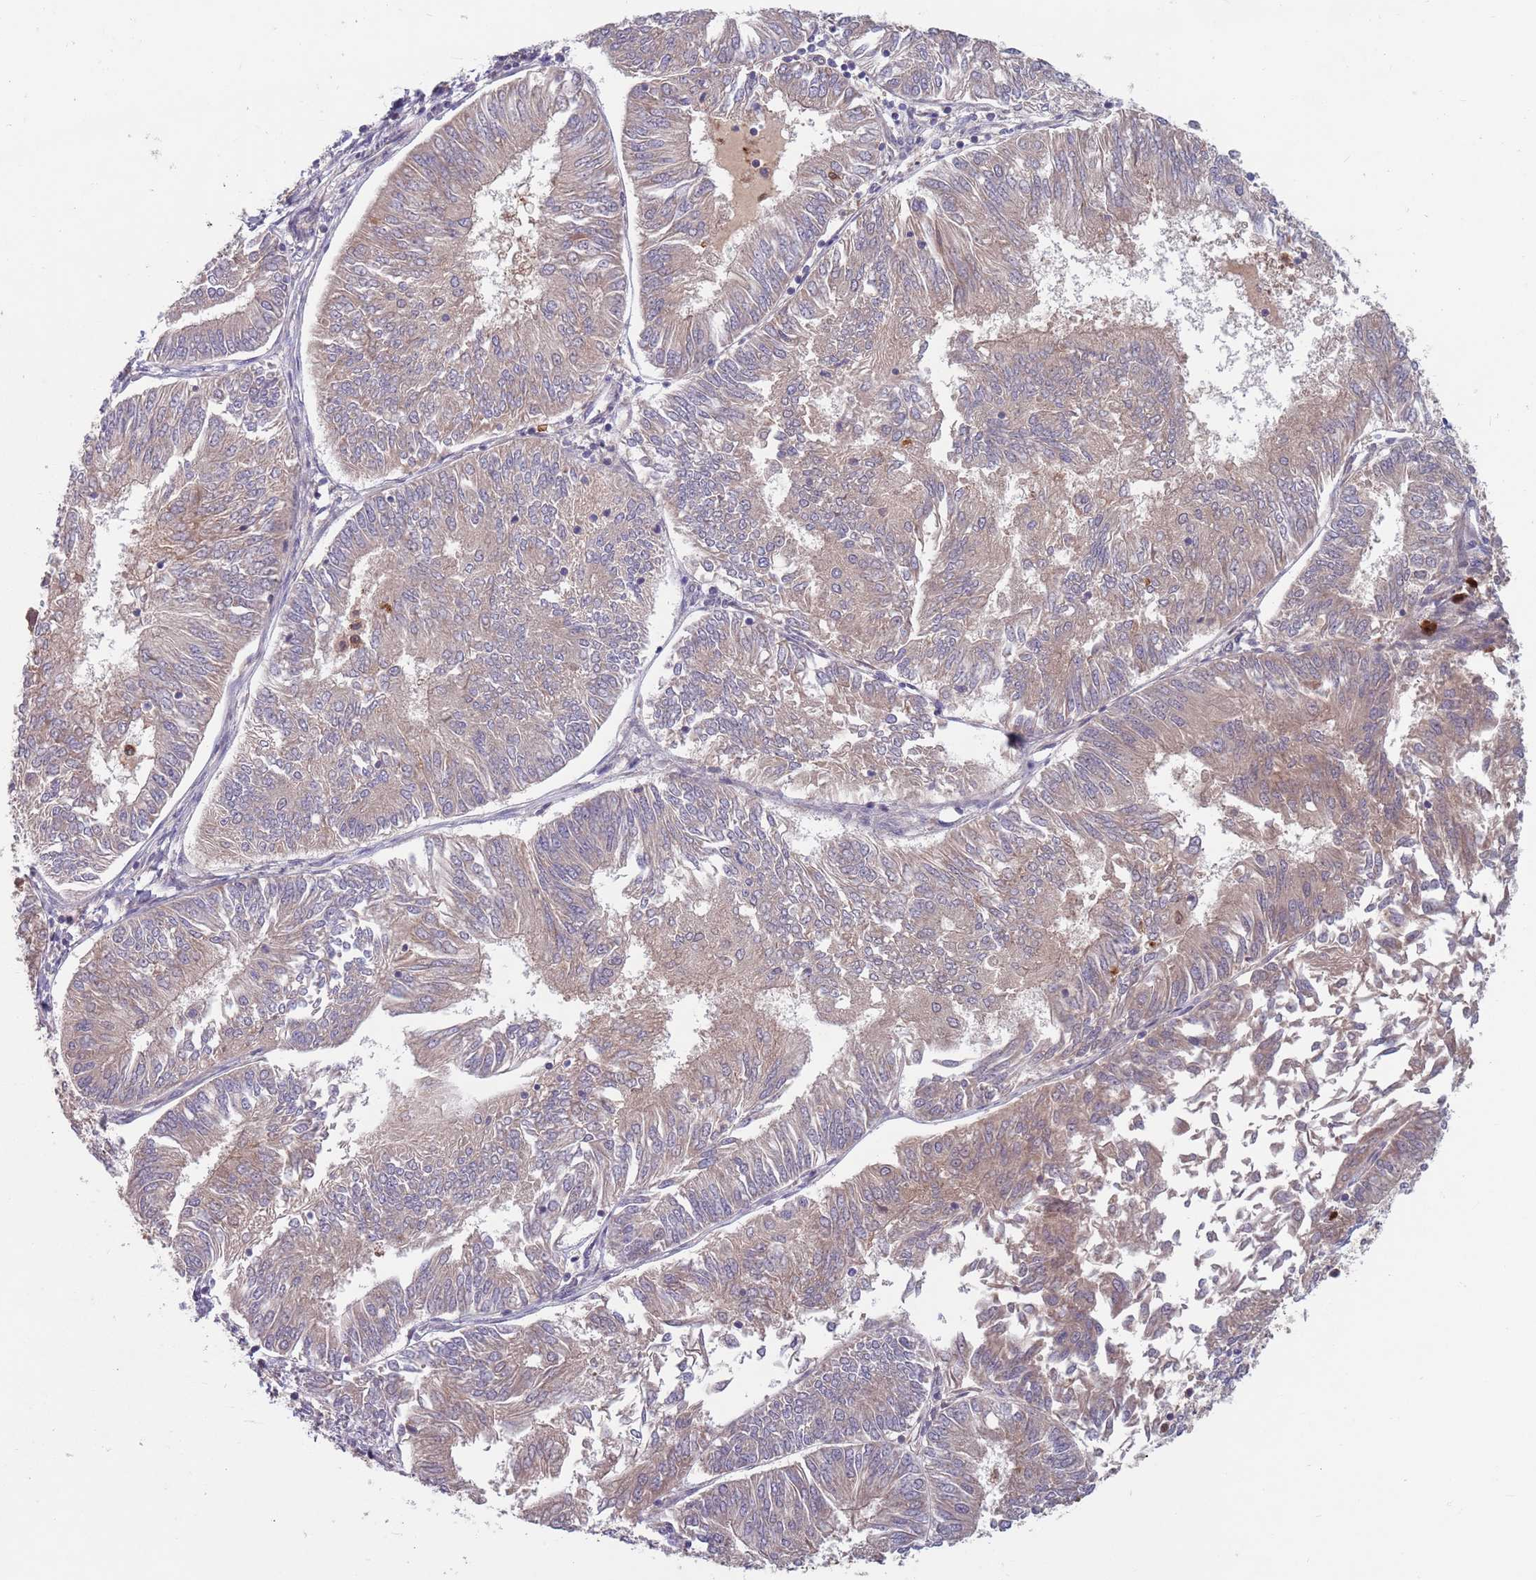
{"staining": {"intensity": "weak", "quantity": "25%-75%", "location": "cytoplasmic/membranous"}, "tissue": "endometrial cancer", "cell_type": "Tumor cells", "image_type": "cancer", "snomed": [{"axis": "morphology", "description": "Adenocarcinoma, NOS"}, {"axis": "topography", "description": "Endometrium"}], "caption": "This histopathology image displays endometrial cancer (adenocarcinoma) stained with IHC to label a protein in brown. The cytoplasmic/membranous of tumor cells show weak positivity for the protein. Nuclei are counter-stained blue.", "gene": "TYW1", "patient": {"sex": "female", "age": 58}}